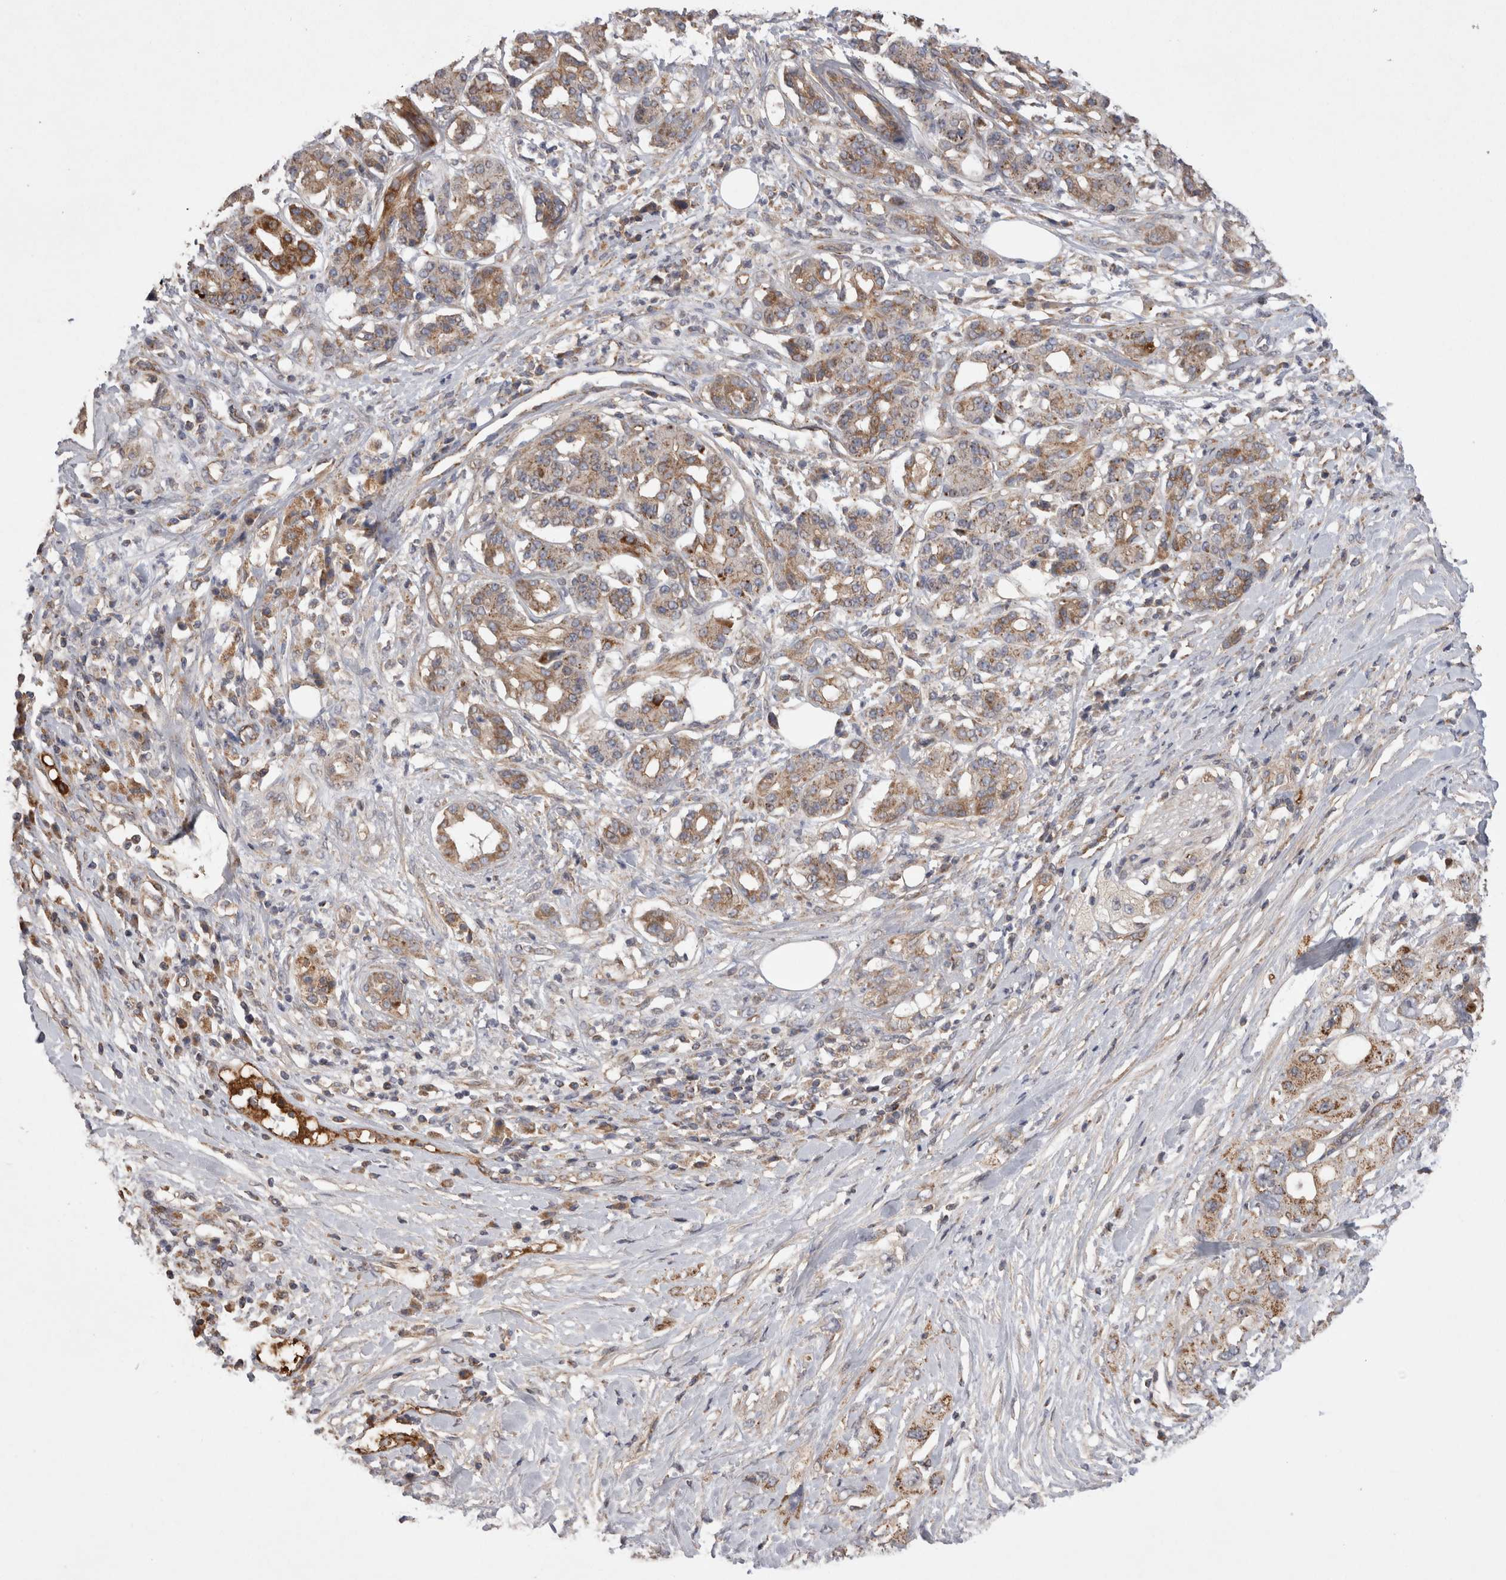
{"staining": {"intensity": "weak", "quantity": ">75%", "location": "cytoplasmic/membranous"}, "tissue": "pancreatic cancer", "cell_type": "Tumor cells", "image_type": "cancer", "snomed": [{"axis": "morphology", "description": "Adenocarcinoma, NOS"}, {"axis": "topography", "description": "Pancreas"}], "caption": "Adenocarcinoma (pancreatic) stained with IHC displays weak cytoplasmic/membranous expression in about >75% of tumor cells. Using DAB (3,3'-diaminobenzidine) (brown) and hematoxylin (blue) stains, captured at high magnification using brightfield microscopy.", "gene": "DARS2", "patient": {"sex": "female", "age": 56}}